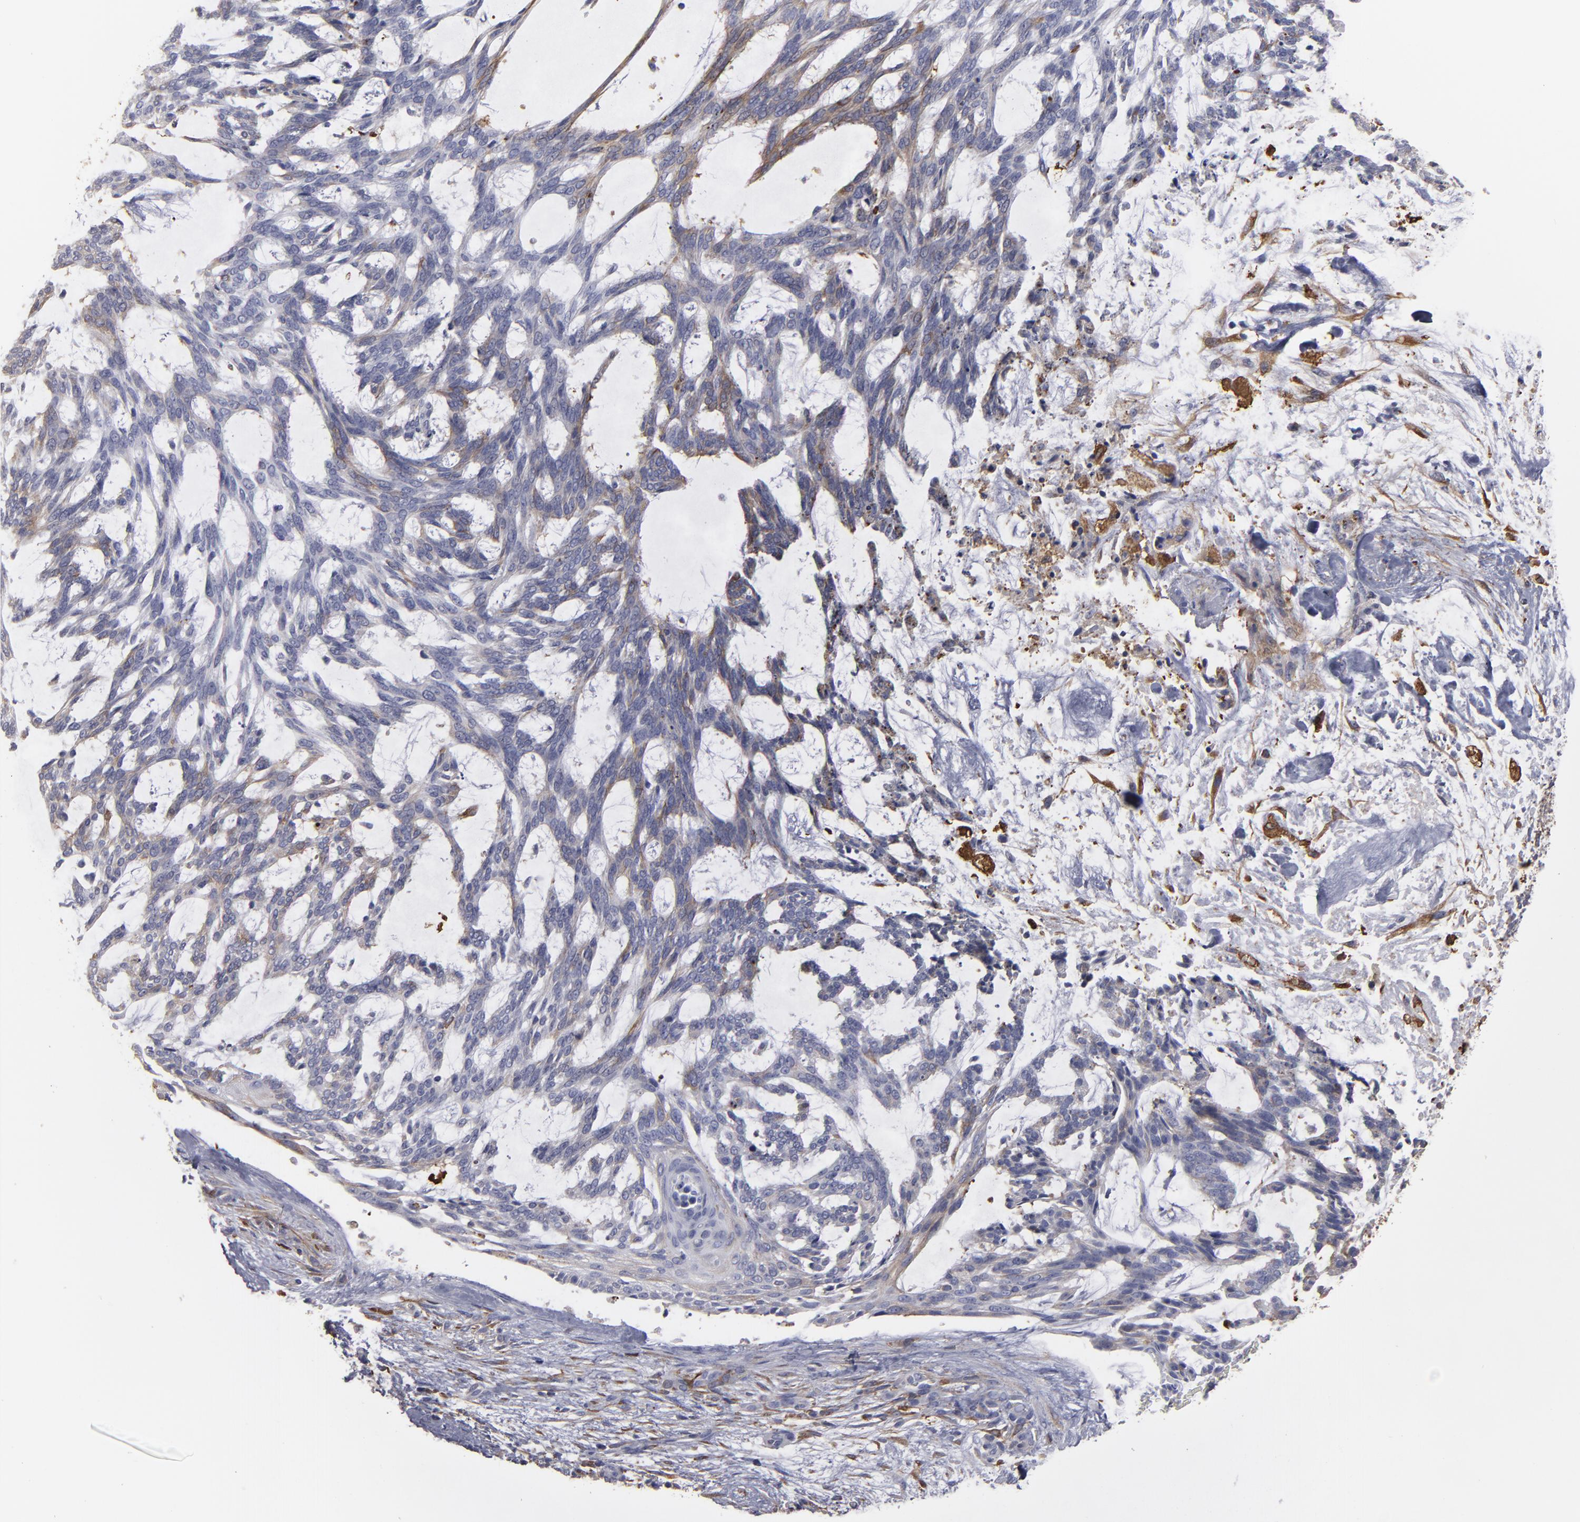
{"staining": {"intensity": "weak", "quantity": "25%-75%", "location": "cytoplasmic/membranous"}, "tissue": "skin cancer", "cell_type": "Tumor cells", "image_type": "cancer", "snomed": [{"axis": "morphology", "description": "Normal tissue, NOS"}, {"axis": "morphology", "description": "Basal cell carcinoma"}, {"axis": "topography", "description": "Skin"}], "caption": "IHC histopathology image of skin cancer (basal cell carcinoma) stained for a protein (brown), which exhibits low levels of weak cytoplasmic/membranous positivity in approximately 25%-75% of tumor cells.", "gene": "ODC1", "patient": {"sex": "female", "age": 71}}